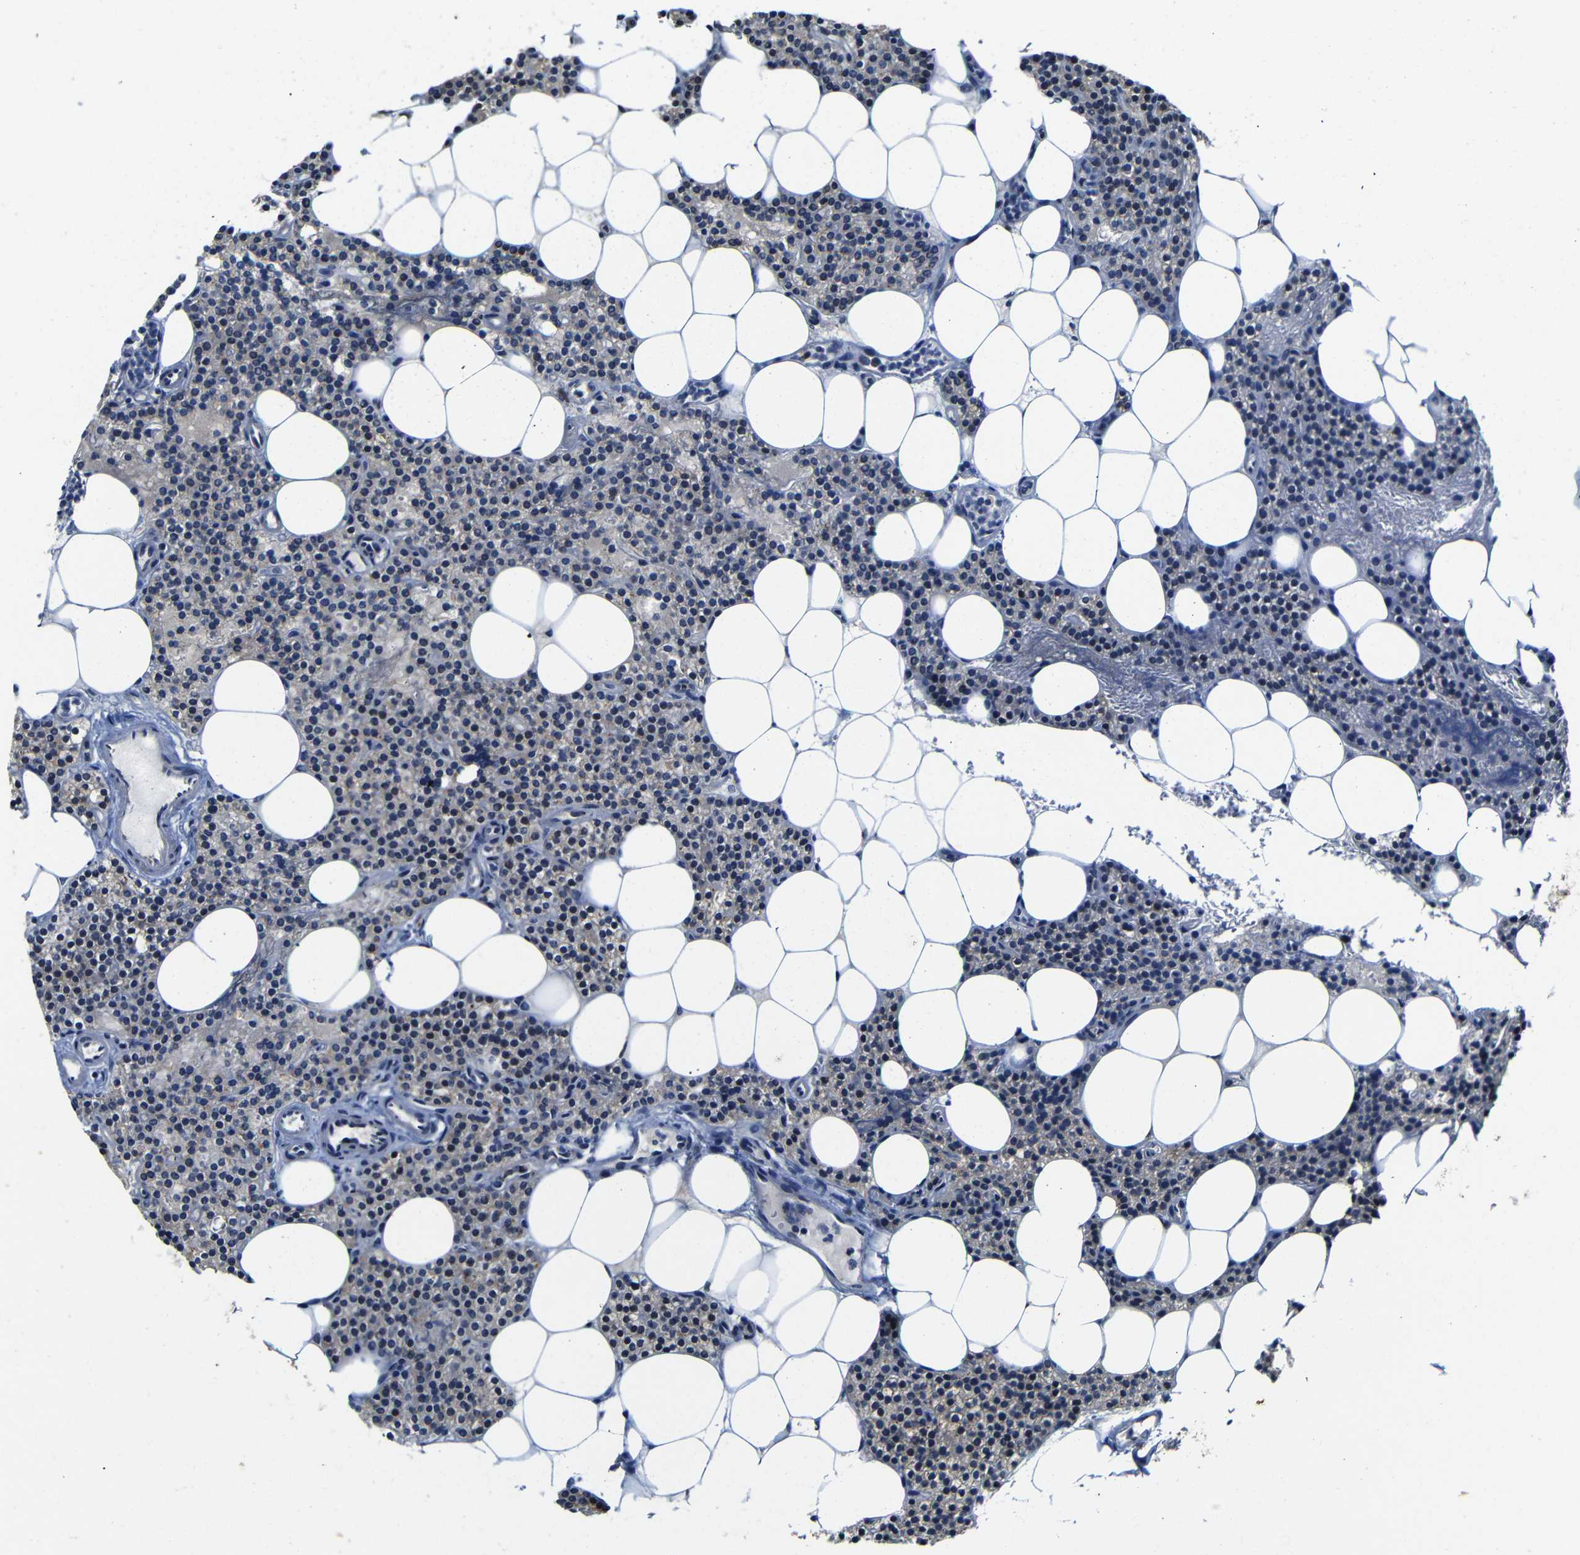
{"staining": {"intensity": "moderate", "quantity": "25%-75%", "location": "cytoplasmic/membranous,nuclear"}, "tissue": "parathyroid gland", "cell_type": "Glandular cells", "image_type": "normal", "snomed": [{"axis": "morphology", "description": "Normal tissue, NOS"}, {"axis": "morphology", "description": "Adenoma, NOS"}, {"axis": "topography", "description": "Parathyroid gland"}], "caption": "Immunohistochemistry (IHC) histopathology image of normal parathyroid gland stained for a protein (brown), which exhibits medium levels of moderate cytoplasmic/membranous,nuclear staining in approximately 25%-75% of glandular cells.", "gene": "FURIN", "patient": {"sex": "female", "age": 51}}